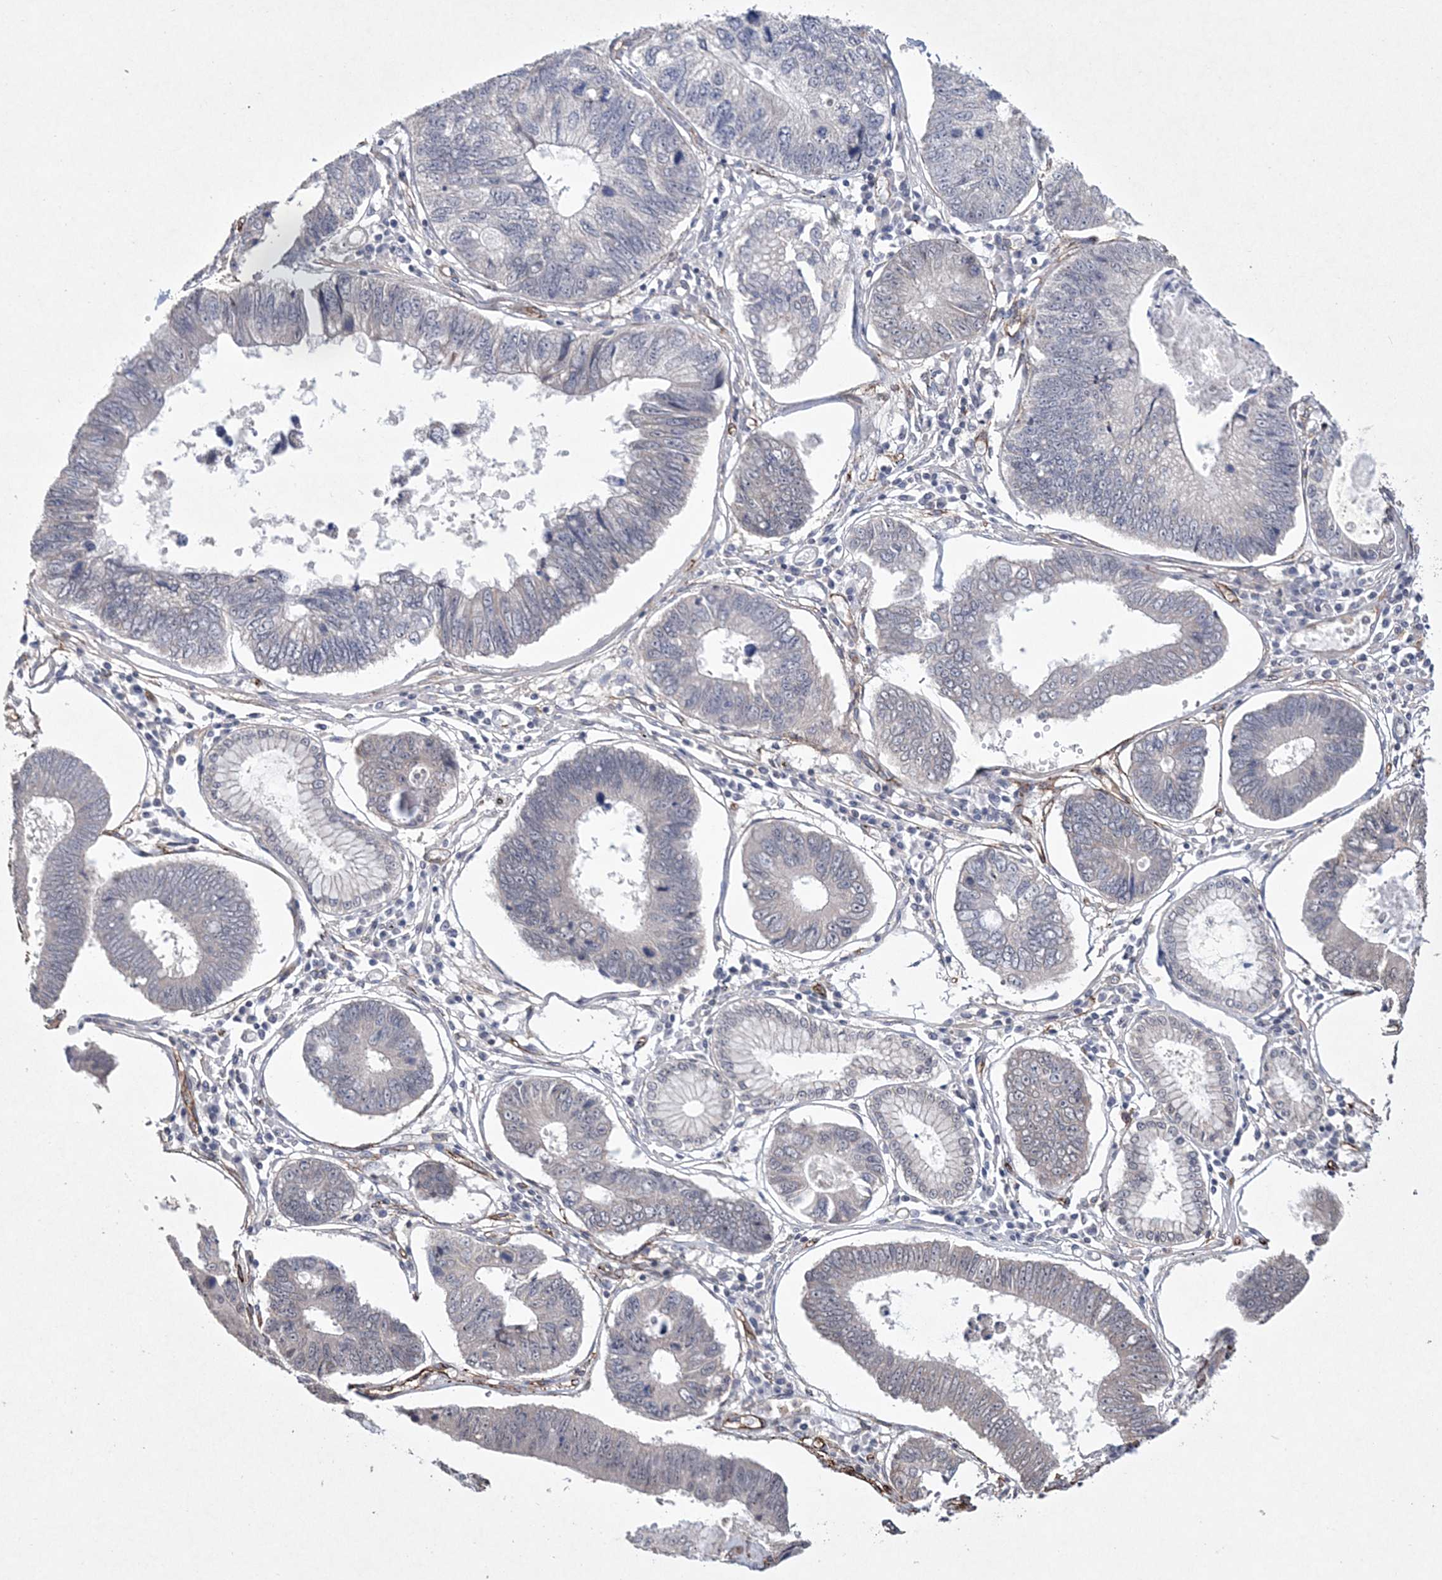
{"staining": {"intensity": "negative", "quantity": "none", "location": "none"}, "tissue": "stomach cancer", "cell_type": "Tumor cells", "image_type": "cancer", "snomed": [{"axis": "morphology", "description": "Adenocarcinoma, NOS"}, {"axis": "topography", "description": "Stomach"}], "caption": "High magnification brightfield microscopy of stomach cancer stained with DAB (3,3'-diaminobenzidine) (brown) and counterstained with hematoxylin (blue): tumor cells show no significant positivity.", "gene": "DPCD", "patient": {"sex": "male", "age": 59}}